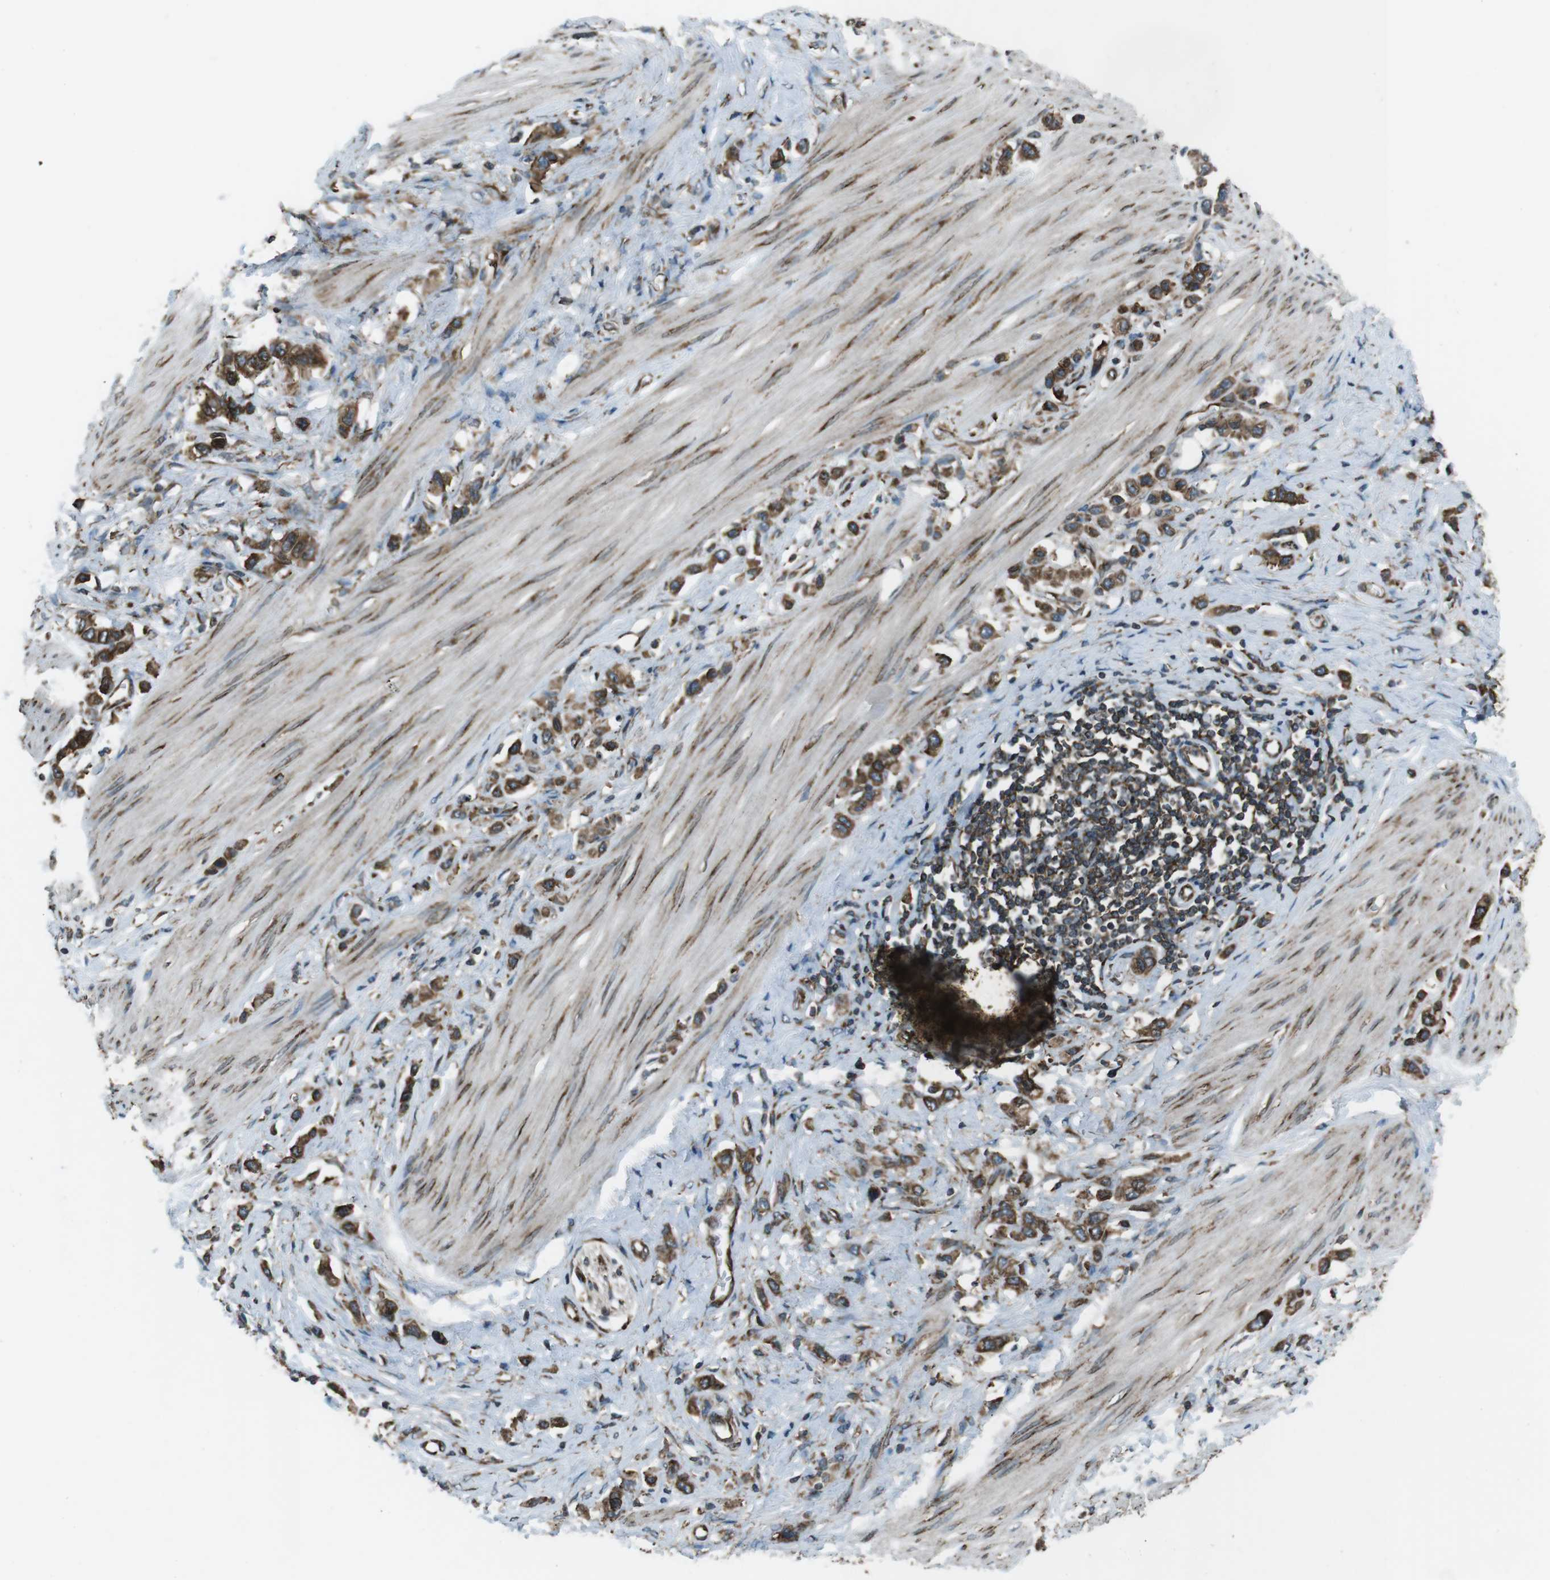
{"staining": {"intensity": "moderate", "quantity": ">75%", "location": "cytoplasmic/membranous"}, "tissue": "stomach cancer", "cell_type": "Tumor cells", "image_type": "cancer", "snomed": [{"axis": "morphology", "description": "Adenocarcinoma, NOS"}, {"axis": "topography", "description": "Stomach"}], "caption": "Immunohistochemistry (IHC) (DAB (3,3'-diaminobenzidine)) staining of human stomach cancer (adenocarcinoma) exhibits moderate cytoplasmic/membranous protein positivity in approximately >75% of tumor cells.", "gene": "KTN1", "patient": {"sex": "female", "age": 65}}